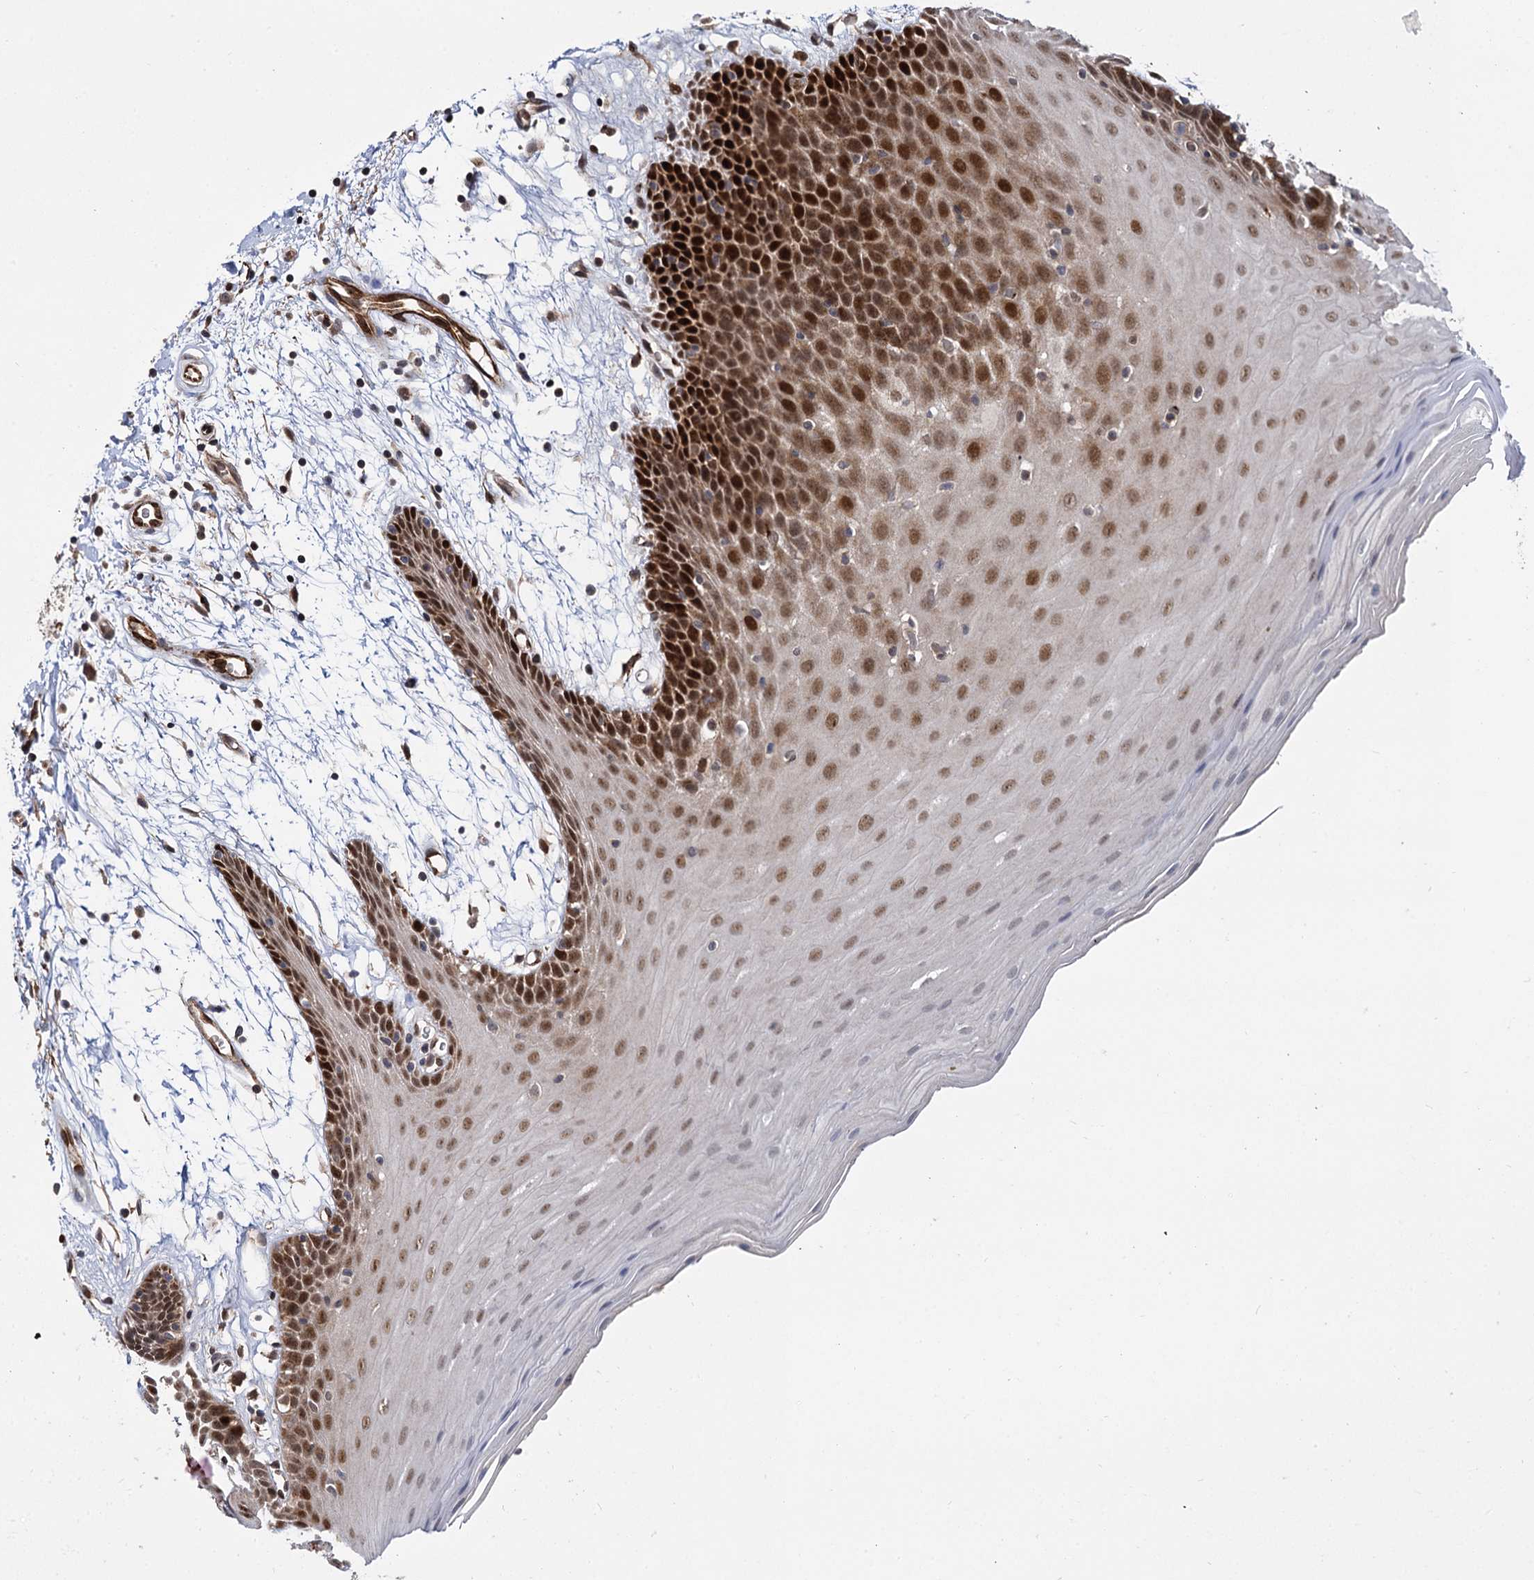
{"staining": {"intensity": "strong", "quantity": "25%-75%", "location": "cytoplasmic/membranous,nuclear"}, "tissue": "oral mucosa", "cell_type": "Squamous epithelial cells", "image_type": "normal", "snomed": [{"axis": "morphology", "description": "Normal tissue, NOS"}, {"axis": "topography", "description": "Skeletal muscle"}, {"axis": "topography", "description": "Oral tissue"}, {"axis": "topography", "description": "Salivary gland"}, {"axis": "topography", "description": "Peripheral nerve tissue"}], "caption": "An image of human oral mucosa stained for a protein exhibits strong cytoplasmic/membranous,nuclear brown staining in squamous epithelial cells. The protein is stained brown, and the nuclei are stained in blue (DAB (3,3'-diaminobenzidine) IHC with brightfield microscopy, high magnification).", "gene": "GAL3ST4", "patient": {"sex": "male", "age": 54}}